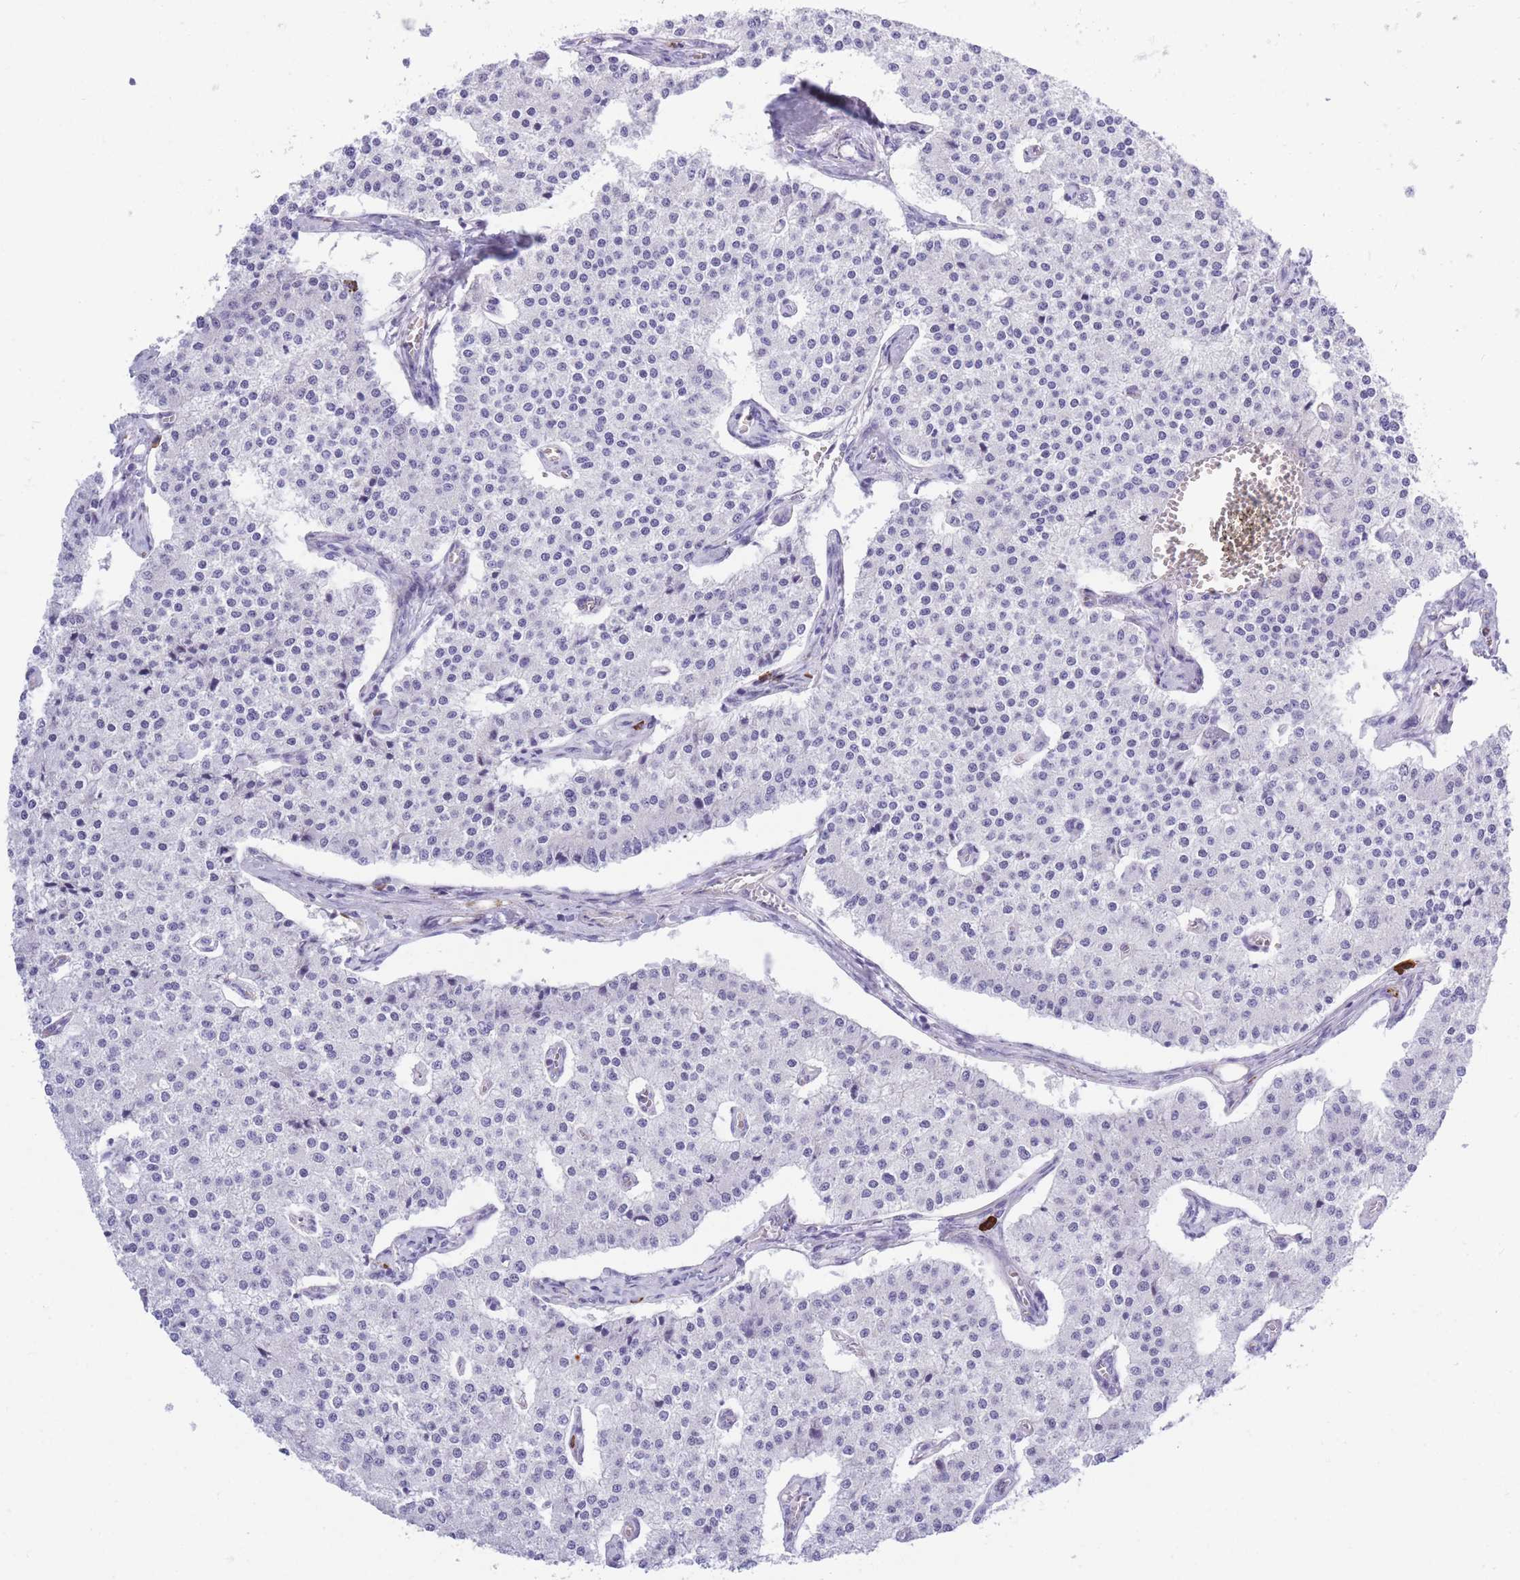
{"staining": {"intensity": "negative", "quantity": "none", "location": "none"}, "tissue": "carcinoid", "cell_type": "Tumor cells", "image_type": "cancer", "snomed": [{"axis": "morphology", "description": "Carcinoid, malignant, NOS"}, {"axis": "topography", "description": "Colon"}], "caption": "Tumor cells are negative for brown protein staining in carcinoid. (DAB (3,3'-diaminobenzidine) IHC with hematoxylin counter stain).", "gene": "ZFP62", "patient": {"sex": "female", "age": 52}}